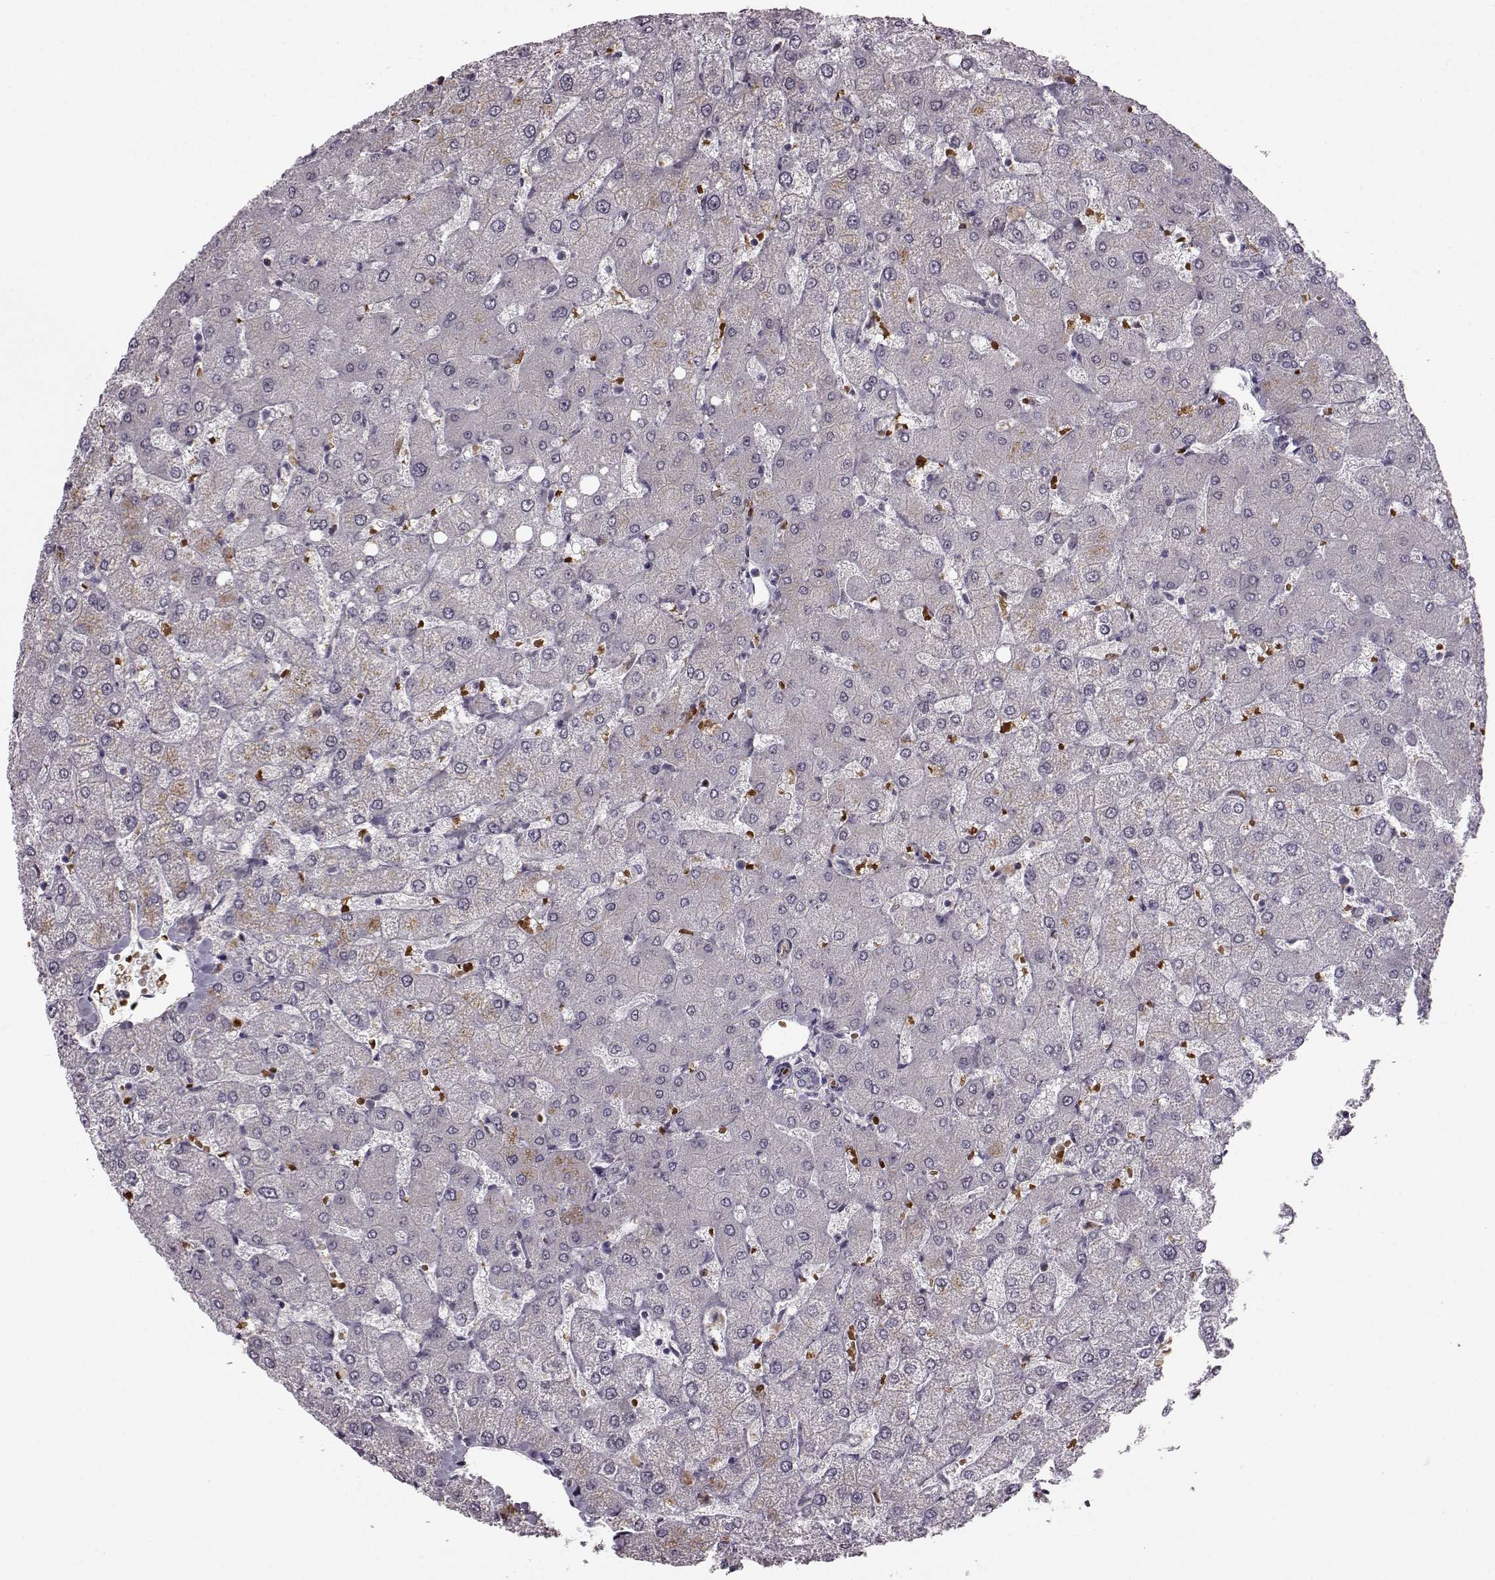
{"staining": {"intensity": "negative", "quantity": "none", "location": "none"}, "tissue": "liver", "cell_type": "Cholangiocytes", "image_type": "normal", "snomed": [{"axis": "morphology", "description": "Normal tissue, NOS"}, {"axis": "topography", "description": "Liver"}], "caption": "Benign liver was stained to show a protein in brown. There is no significant positivity in cholangiocytes. (Immunohistochemistry (ihc), brightfield microscopy, high magnification).", "gene": "PROP1", "patient": {"sex": "female", "age": 54}}